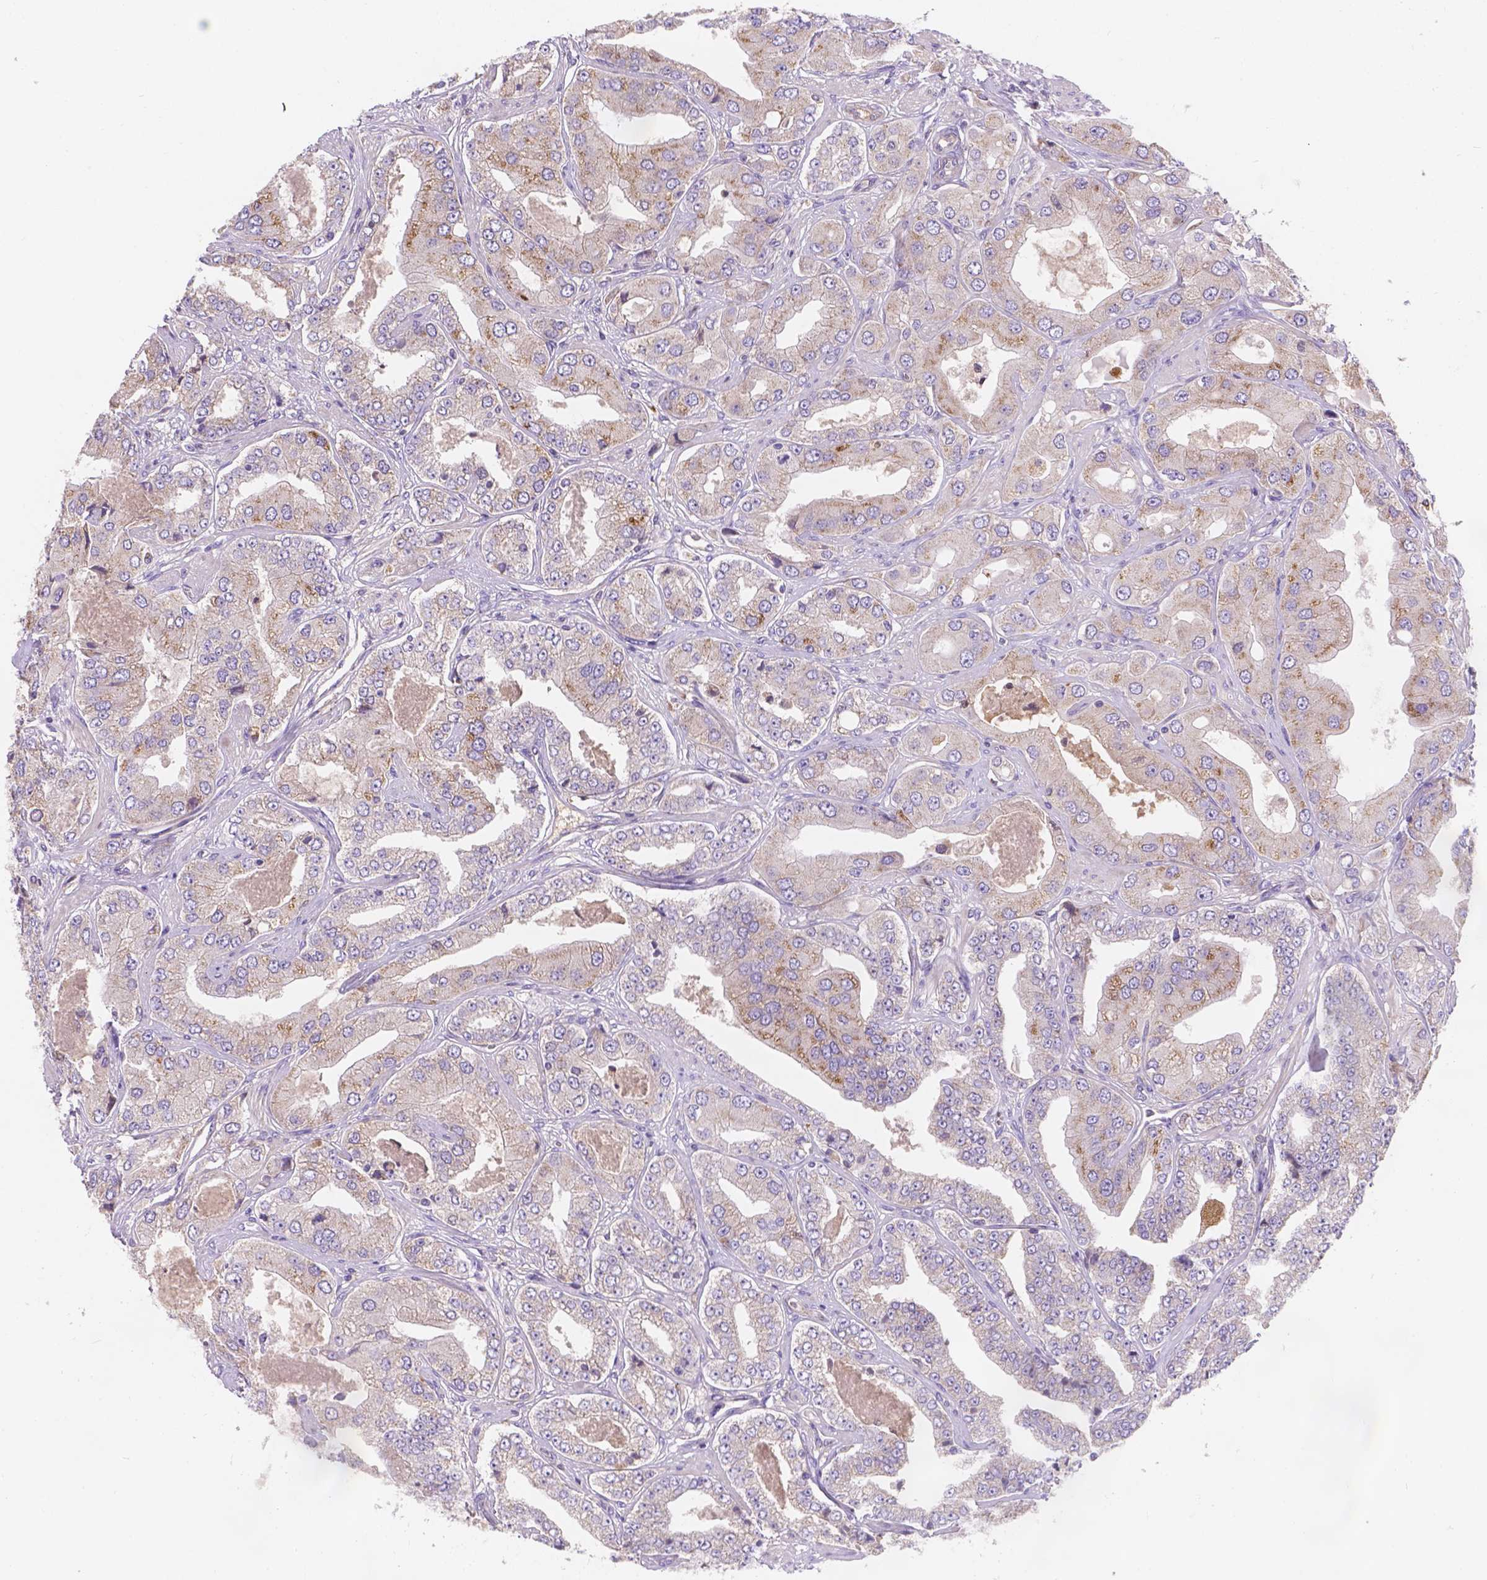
{"staining": {"intensity": "moderate", "quantity": "25%-75%", "location": "cytoplasmic/membranous"}, "tissue": "prostate cancer", "cell_type": "Tumor cells", "image_type": "cancer", "snomed": [{"axis": "morphology", "description": "Adenocarcinoma, Low grade"}, {"axis": "topography", "description": "Prostate"}], "caption": "Immunohistochemistry image of prostate cancer stained for a protein (brown), which demonstrates medium levels of moderate cytoplasmic/membranous positivity in approximately 25%-75% of tumor cells.", "gene": "CDK10", "patient": {"sex": "male", "age": 60}}